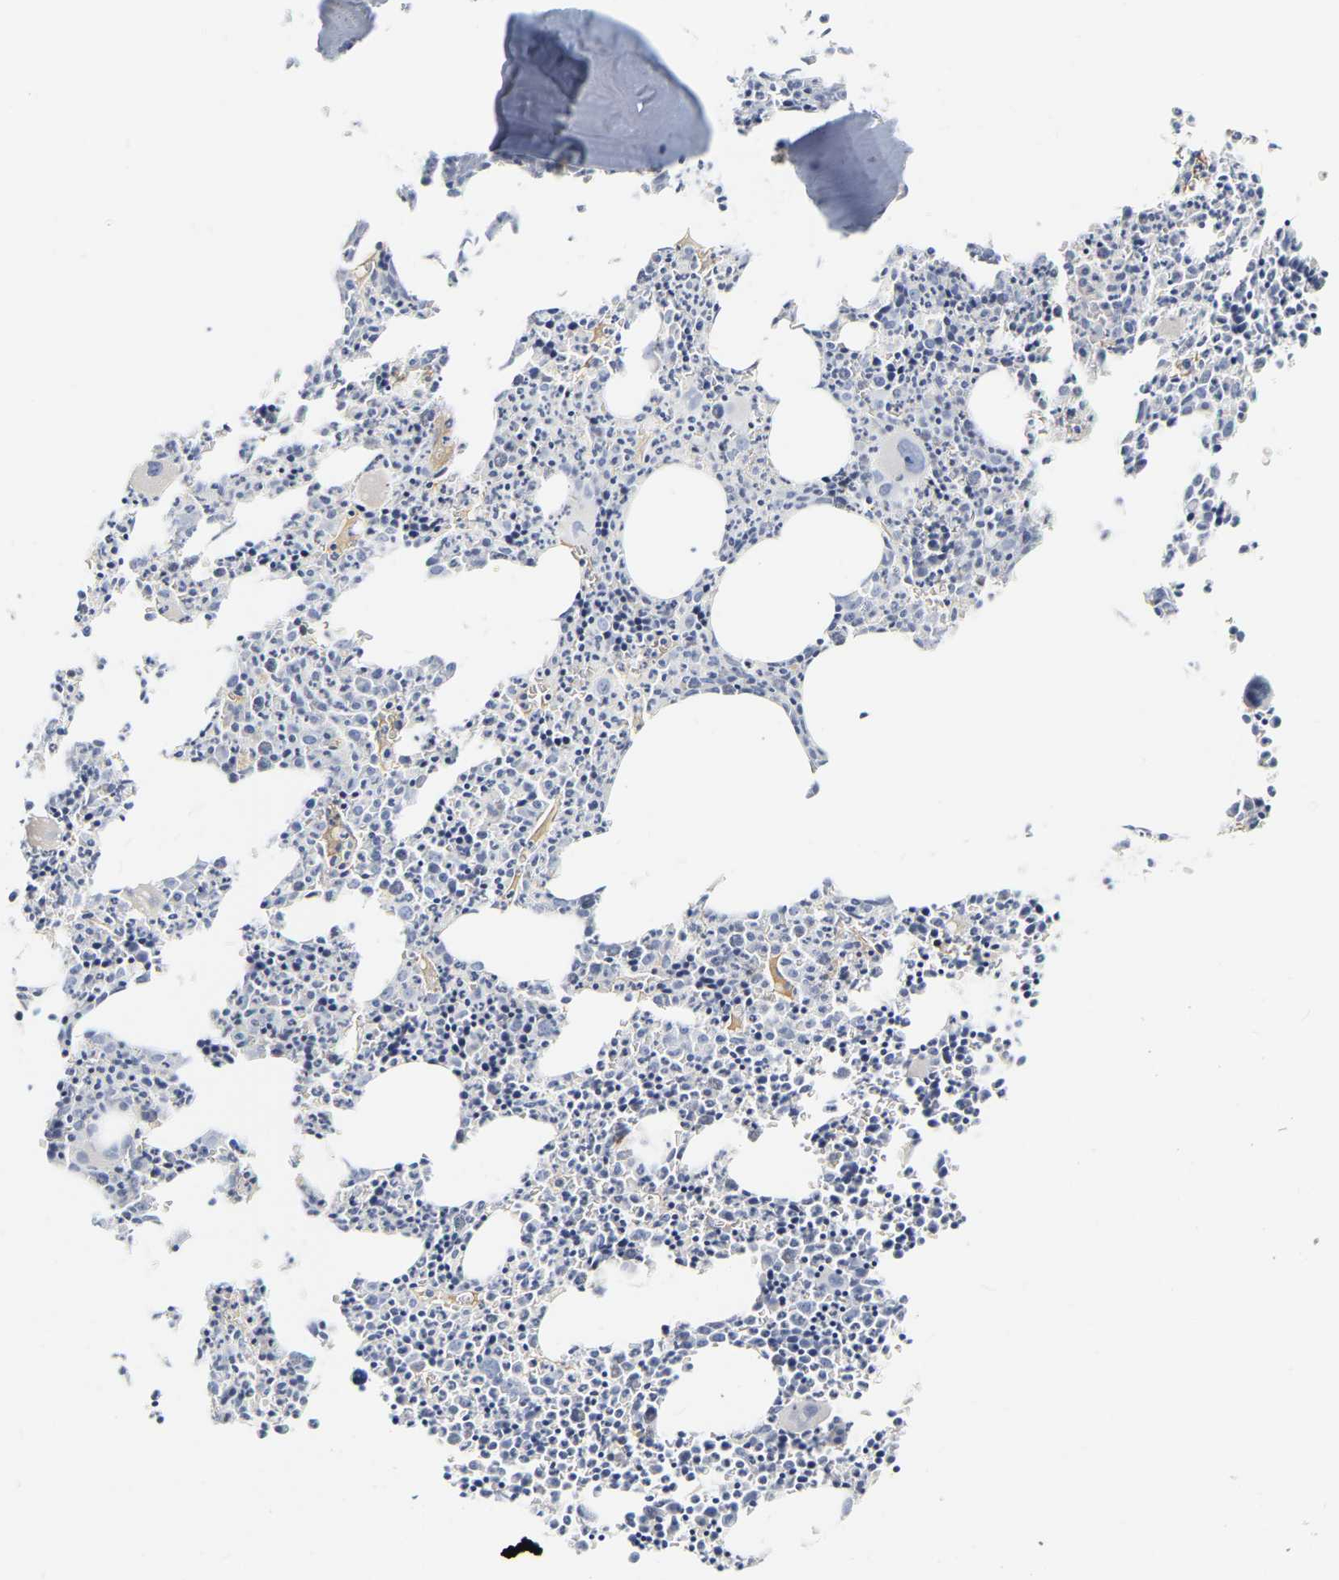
{"staining": {"intensity": "negative", "quantity": "none", "location": "none"}, "tissue": "bone marrow", "cell_type": "Hematopoietic cells", "image_type": "normal", "snomed": [{"axis": "morphology", "description": "Normal tissue, NOS"}, {"axis": "morphology", "description": "Inflammation, NOS"}, {"axis": "topography", "description": "Bone marrow"}], "caption": "Immunohistochemistry image of normal human bone marrow stained for a protein (brown), which demonstrates no expression in hematopoietic cells.", "gene": "GNAS", "patient": {"sex": "male", "age": 31}}